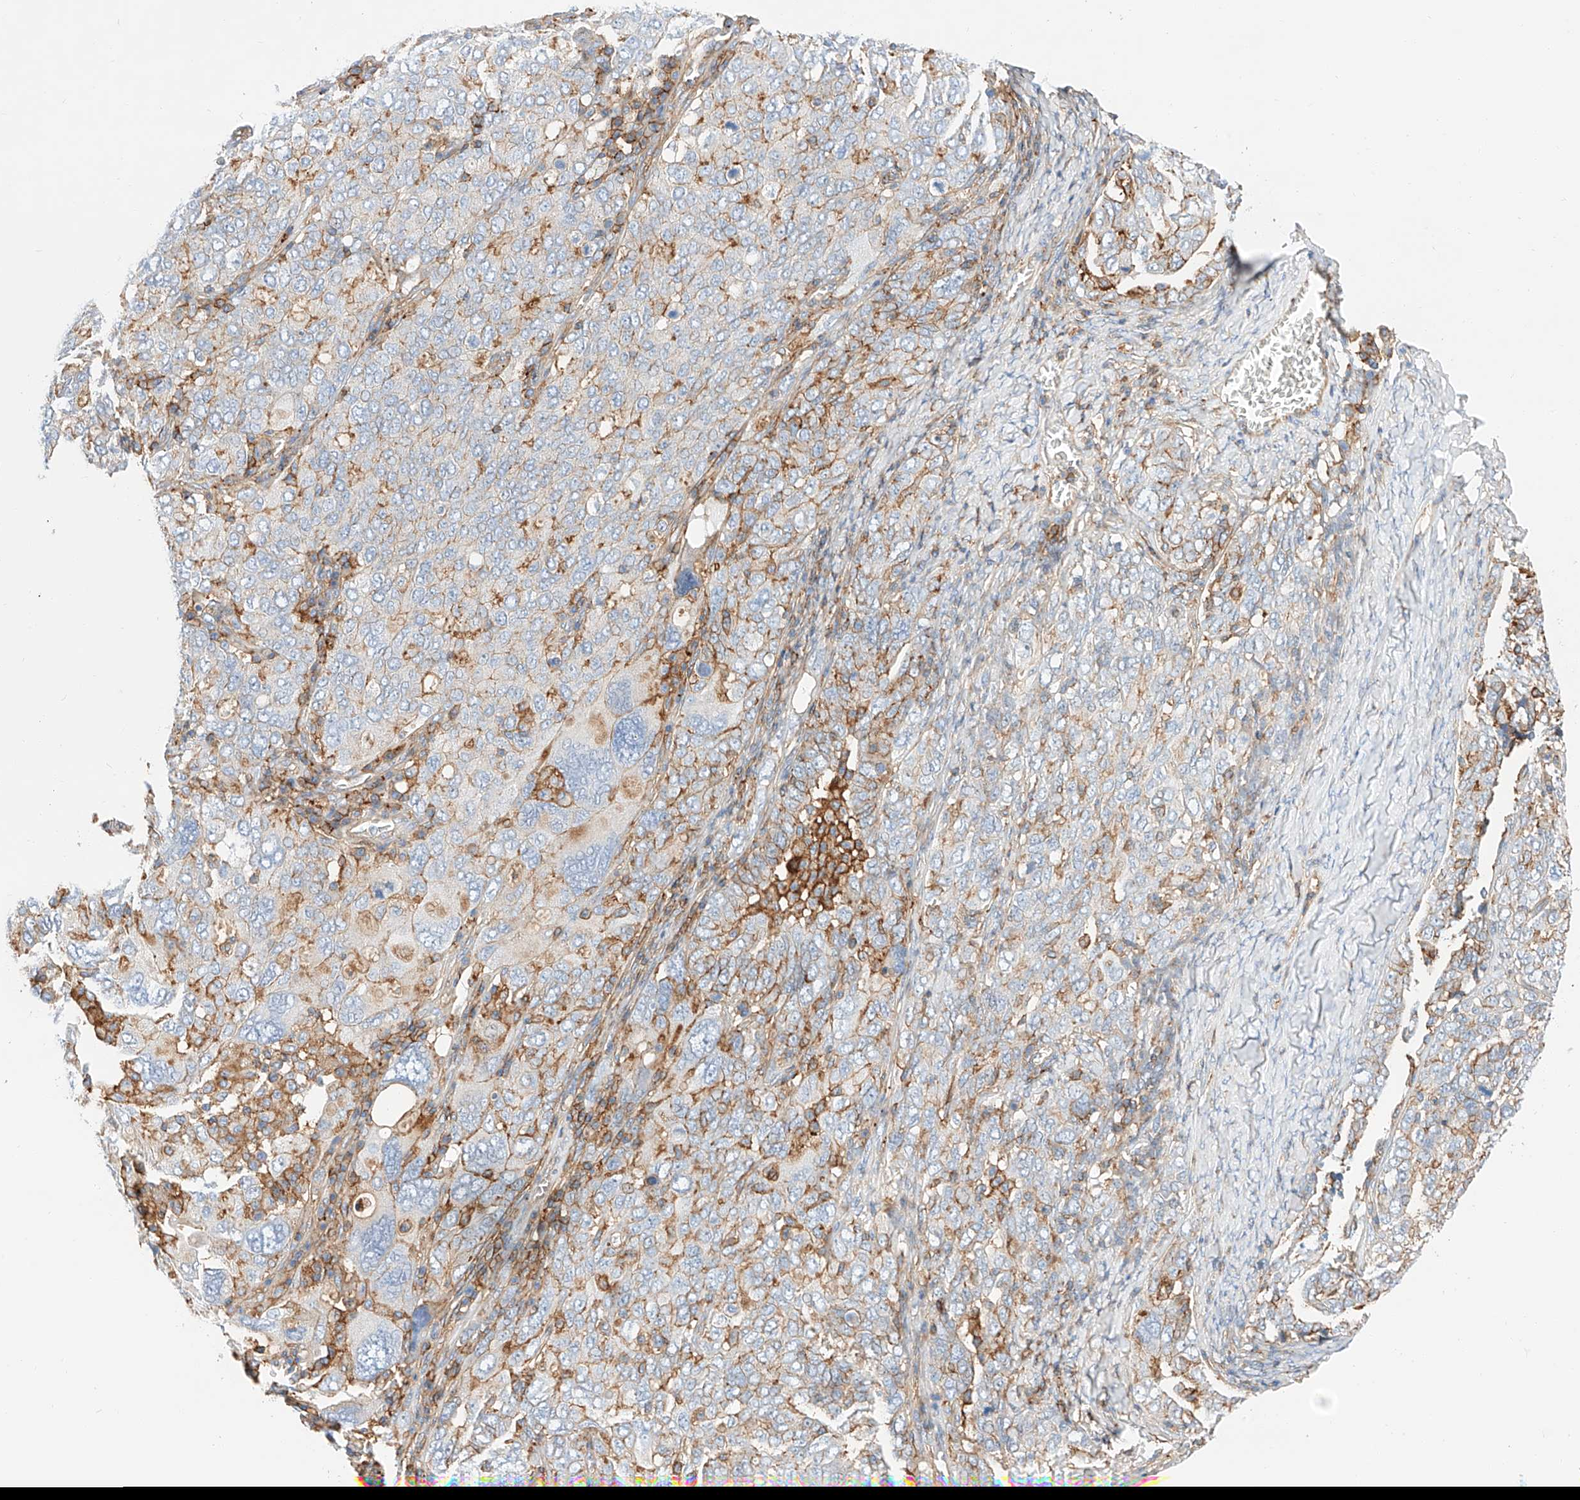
{"staining": {"intensity": "moderate", "quantity": "<25%", "location": "cytoplasmic/membranous"}, "tissue": "ovarian cancer", "cell_type": "Tumor cells", "image_type": "cancer", "snomed": [{"axis": "morphology", "description": "Carcinoma, endometroid"}, {"axis": "topography", "description": "Ovary"}], "caption": "There is low levels of moderate cytoplasmic/membranous staining in tumor cells of ovarian cancer (endometroid carcinoma), as demonstrated by immunohistochemical staining (brown color).", "gene": "HAUS4", "patient": {"sex": "female", "age": 62}}